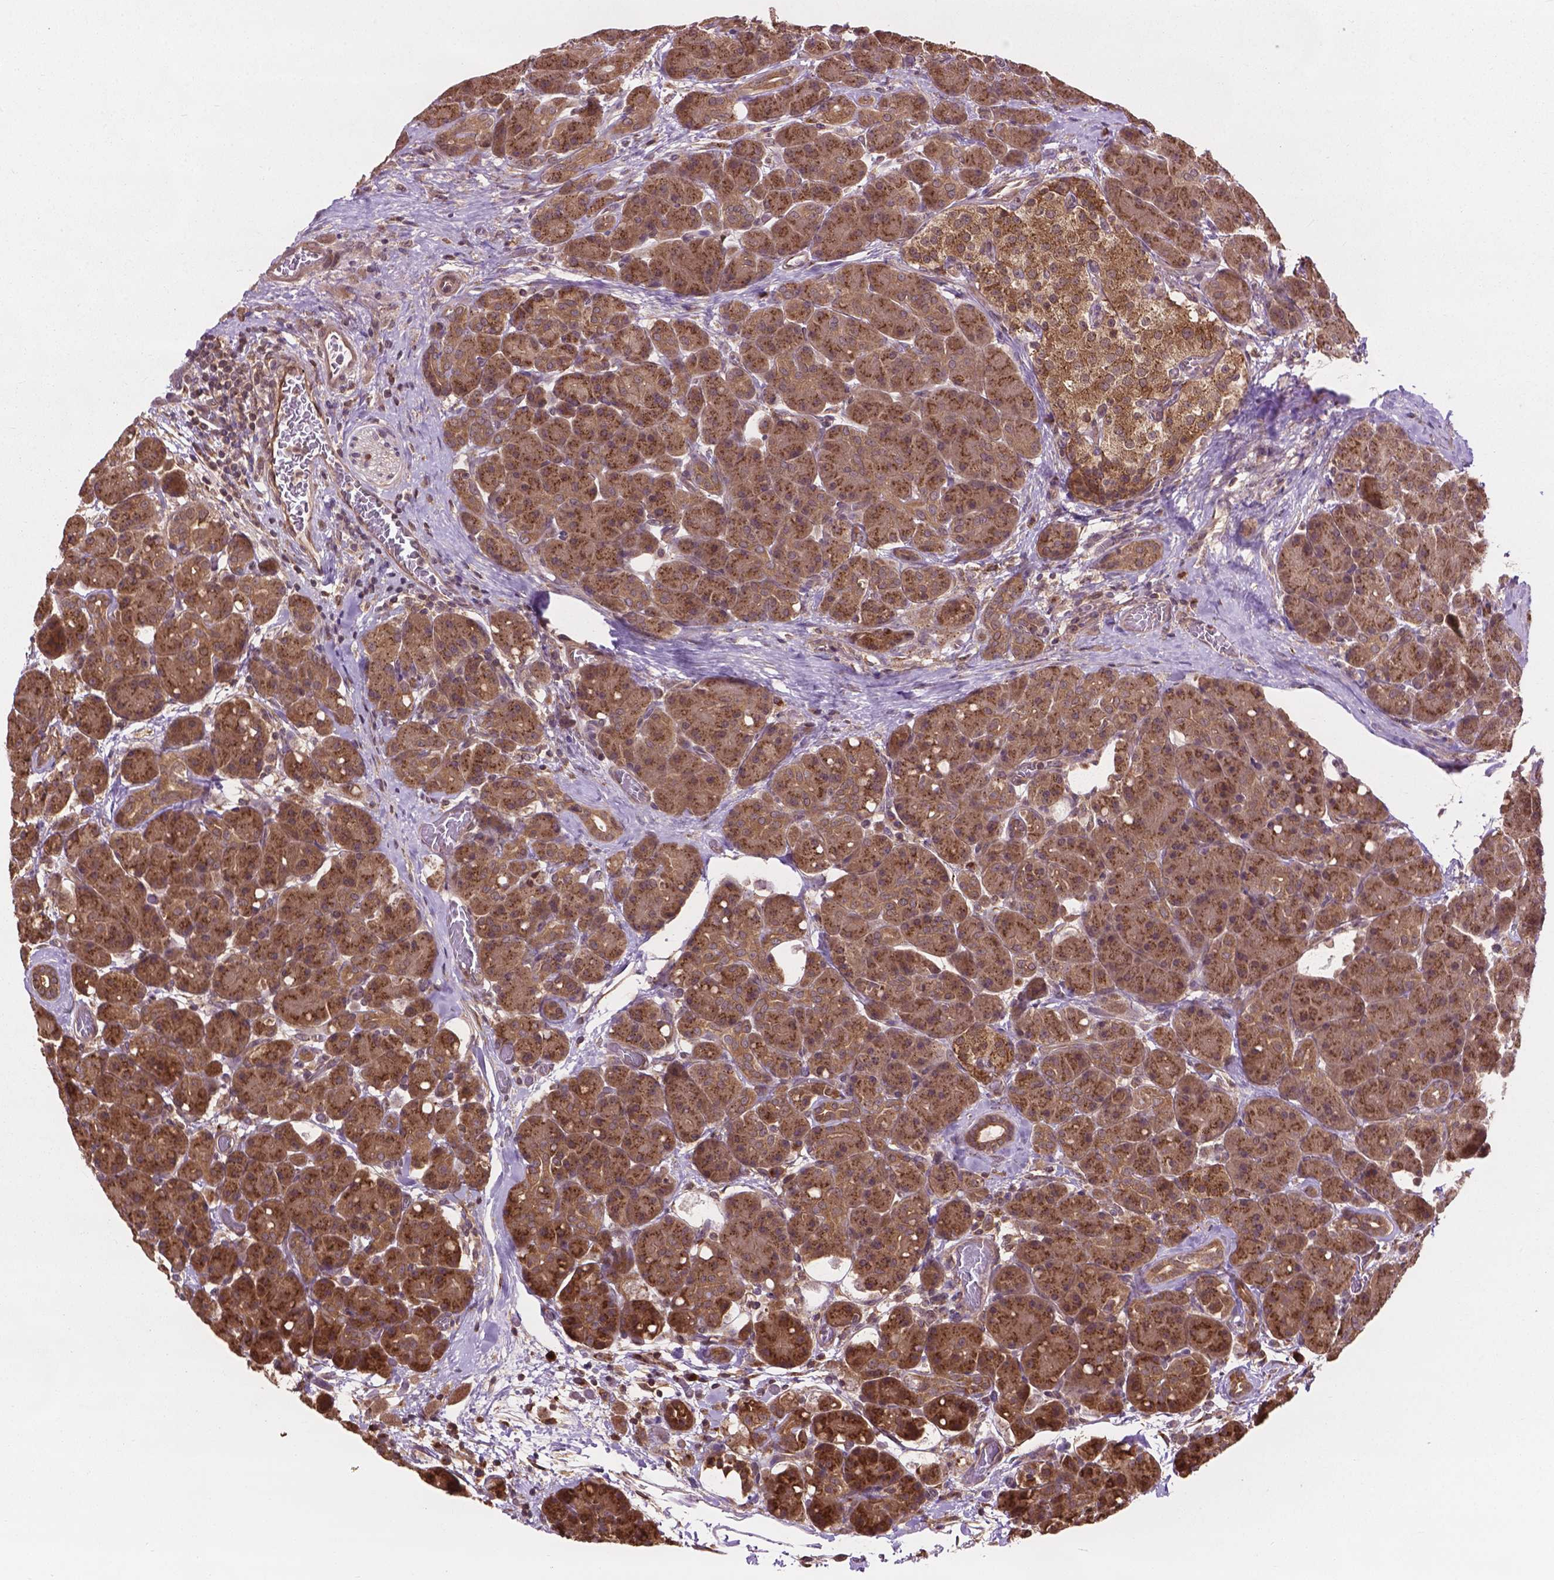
{"staining": {"intensity": "moderate", "quantity": ">75%", "location": "cytoplasmic/membranous"}, "tissue": "pancreas", "cell_type": "Exocrine glandular cells", "image_type": "normal", "snomed": [{"axis": "morphology", "description": "Normal tissue, NOS"}, {"axis": "topography", "description": "Pancreas"}], "caption": "Moderate cytoplasmic/membranous staining for a protein is present in approximately >75% of exocrine glandular cells of benign pancreas using immunohistochemistry.", "gene": "PPP1CB", "patient": {"sex": "male", "age": 55}}